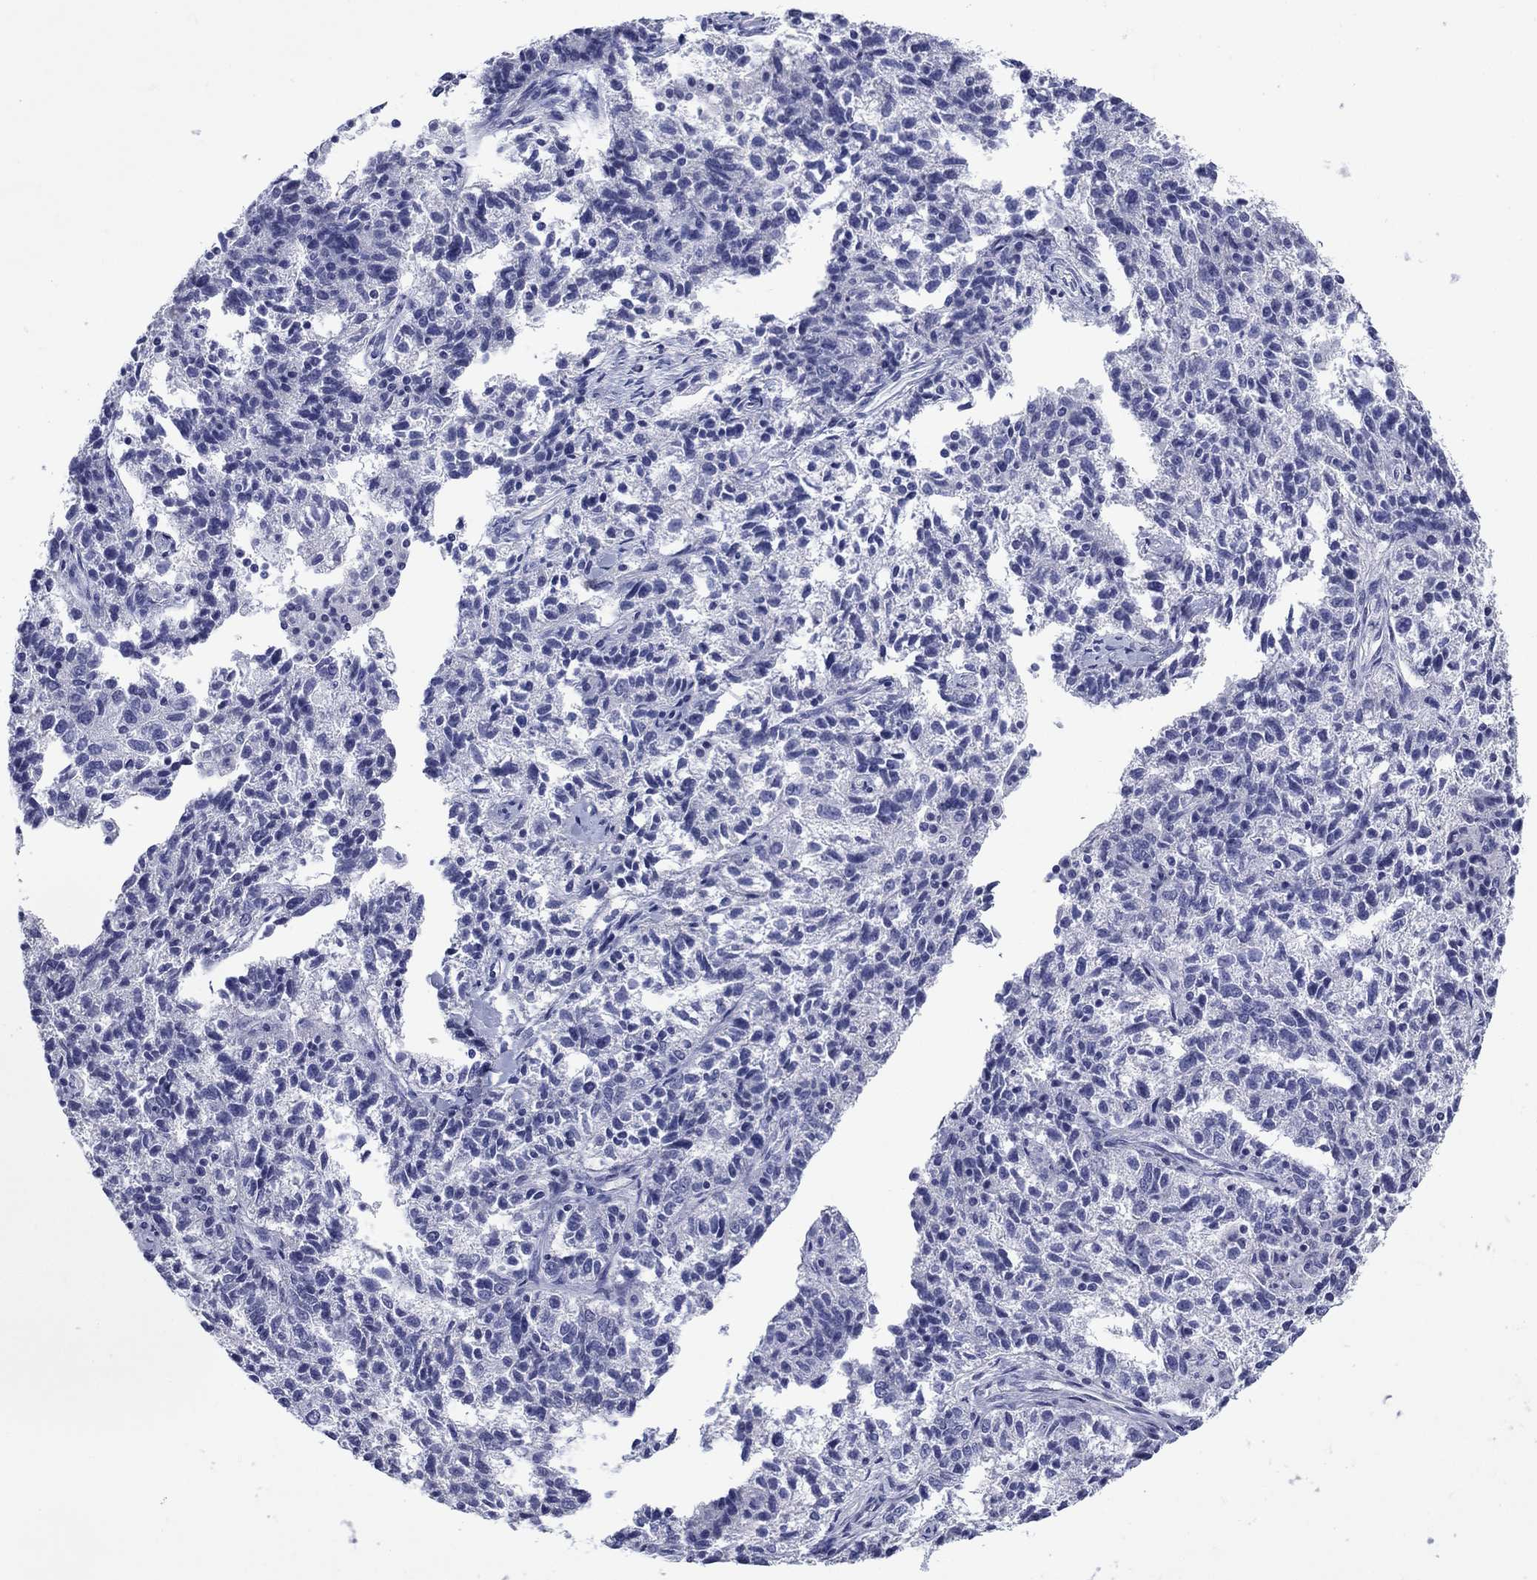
{"staining": {"intensity": "negative", "quantity": "none", "location": "none"}, "tissue": "ovarian cancer", "cell_type": "Tumor cells", "image_type": "cancer", "snomed": [{"axis": "morphology", "description": "Cystadenocarcinoma, serous, NOS"}, {"axis": "topography", "description": "Ovary"}], "caption": "Ovarian cancer stained for a protein using immunohistochemistry (IHC) shows no positivity tumor cells.", "gene": "PRKCG", "patient": {"sex": "female", "age": 71}}